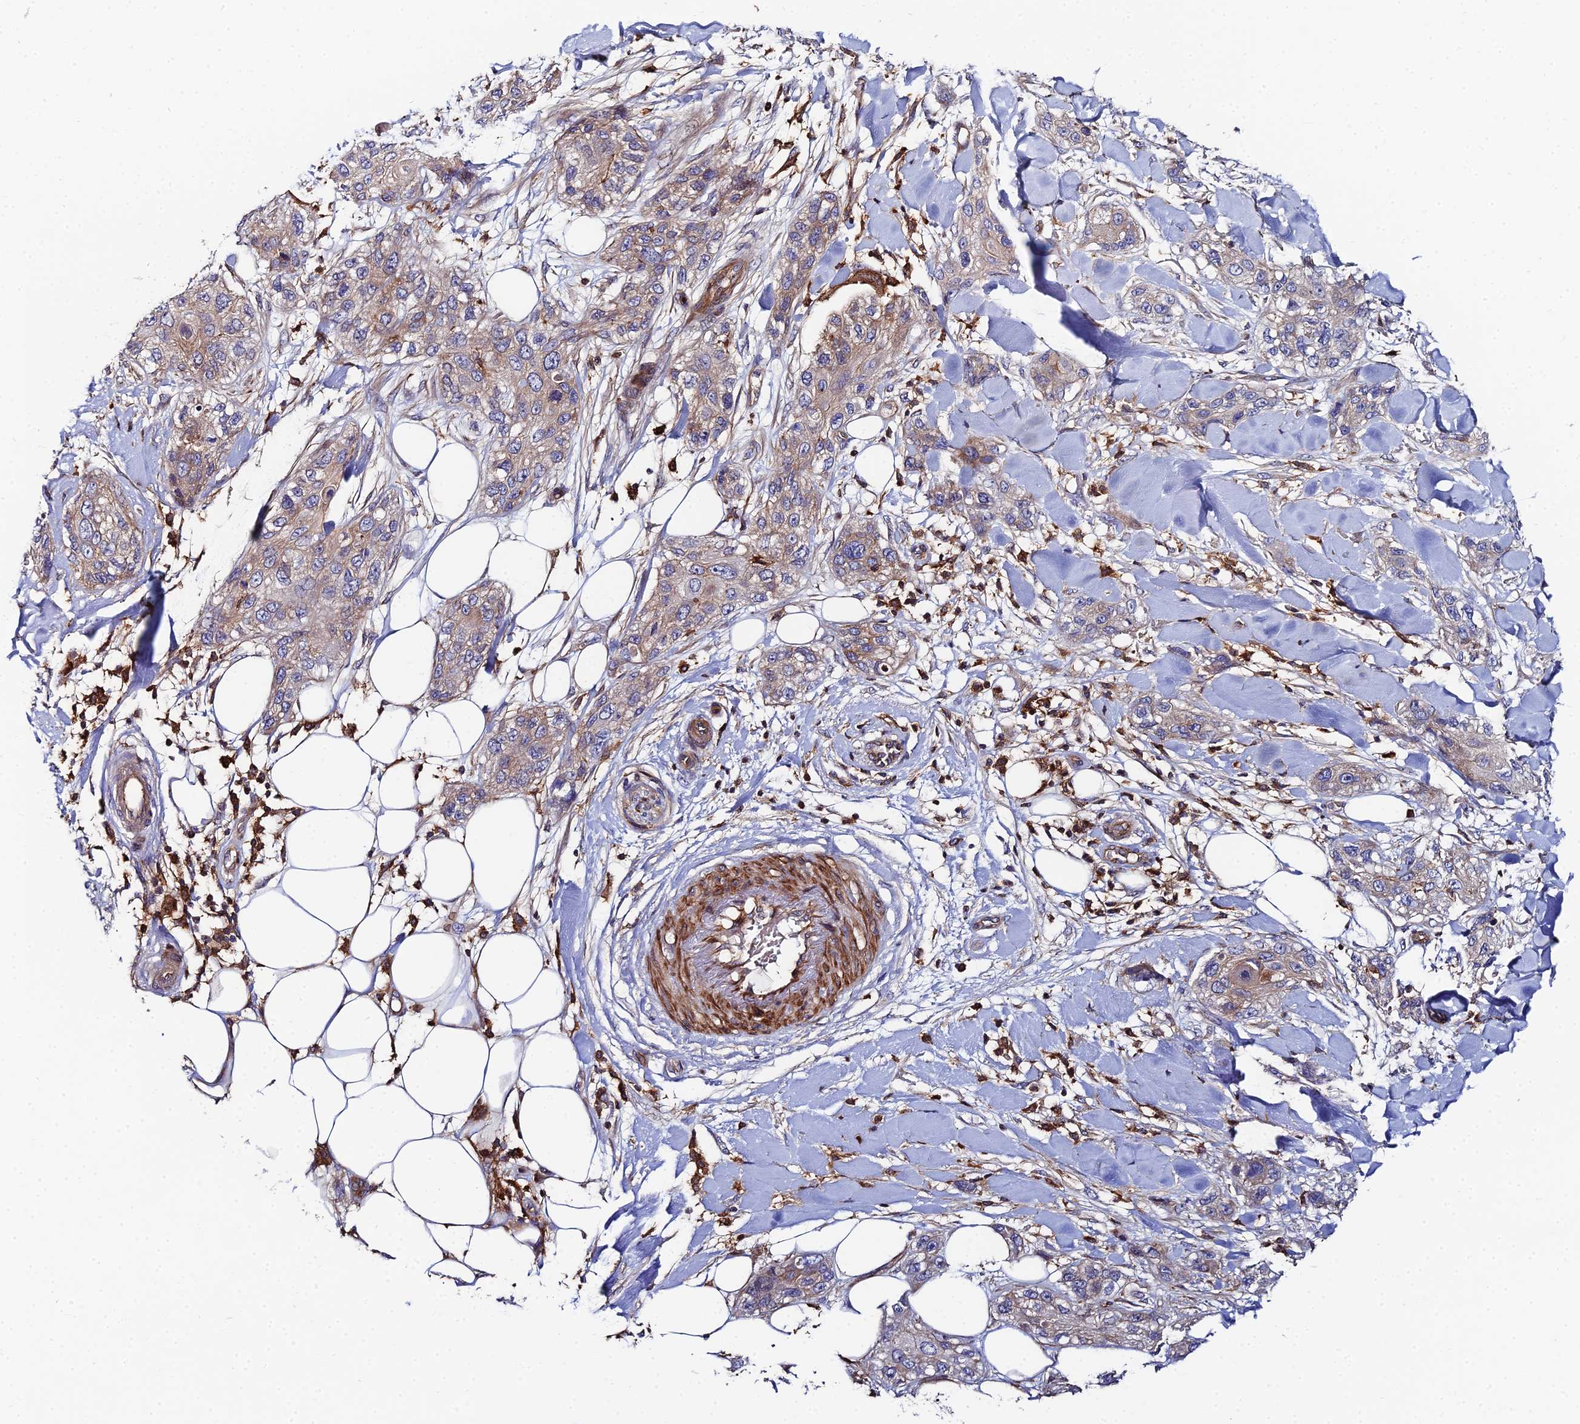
{"staining": {"intensity": "weak", "quantity": "25%-75%", "location": "cytoplasmic/membranous"}, "tissue": "skin cancer", "cell_type": "Tumor cells", "image_type": "cancer", "snomed": [{"axis": "morphology", "description": "Normal tissue, NOS"}, {"axis": "morphology", "description": "Squamous cell carcinoma, NOS"}, {"axis": "topography", "description": "Skin"}], "caption": "Weak cytoplasmic/membranous protein expression is identified in about 25%-75% of tumor cells in skin squamous cell carcinoma. The staining was performed using DAB to visualize the protein expression in brown, while the nuclei were stained in blue with hematoxylin (Magnification: 20x).", "gene": "GNG5B", "patient": {"sex": "male", "age": 72}}